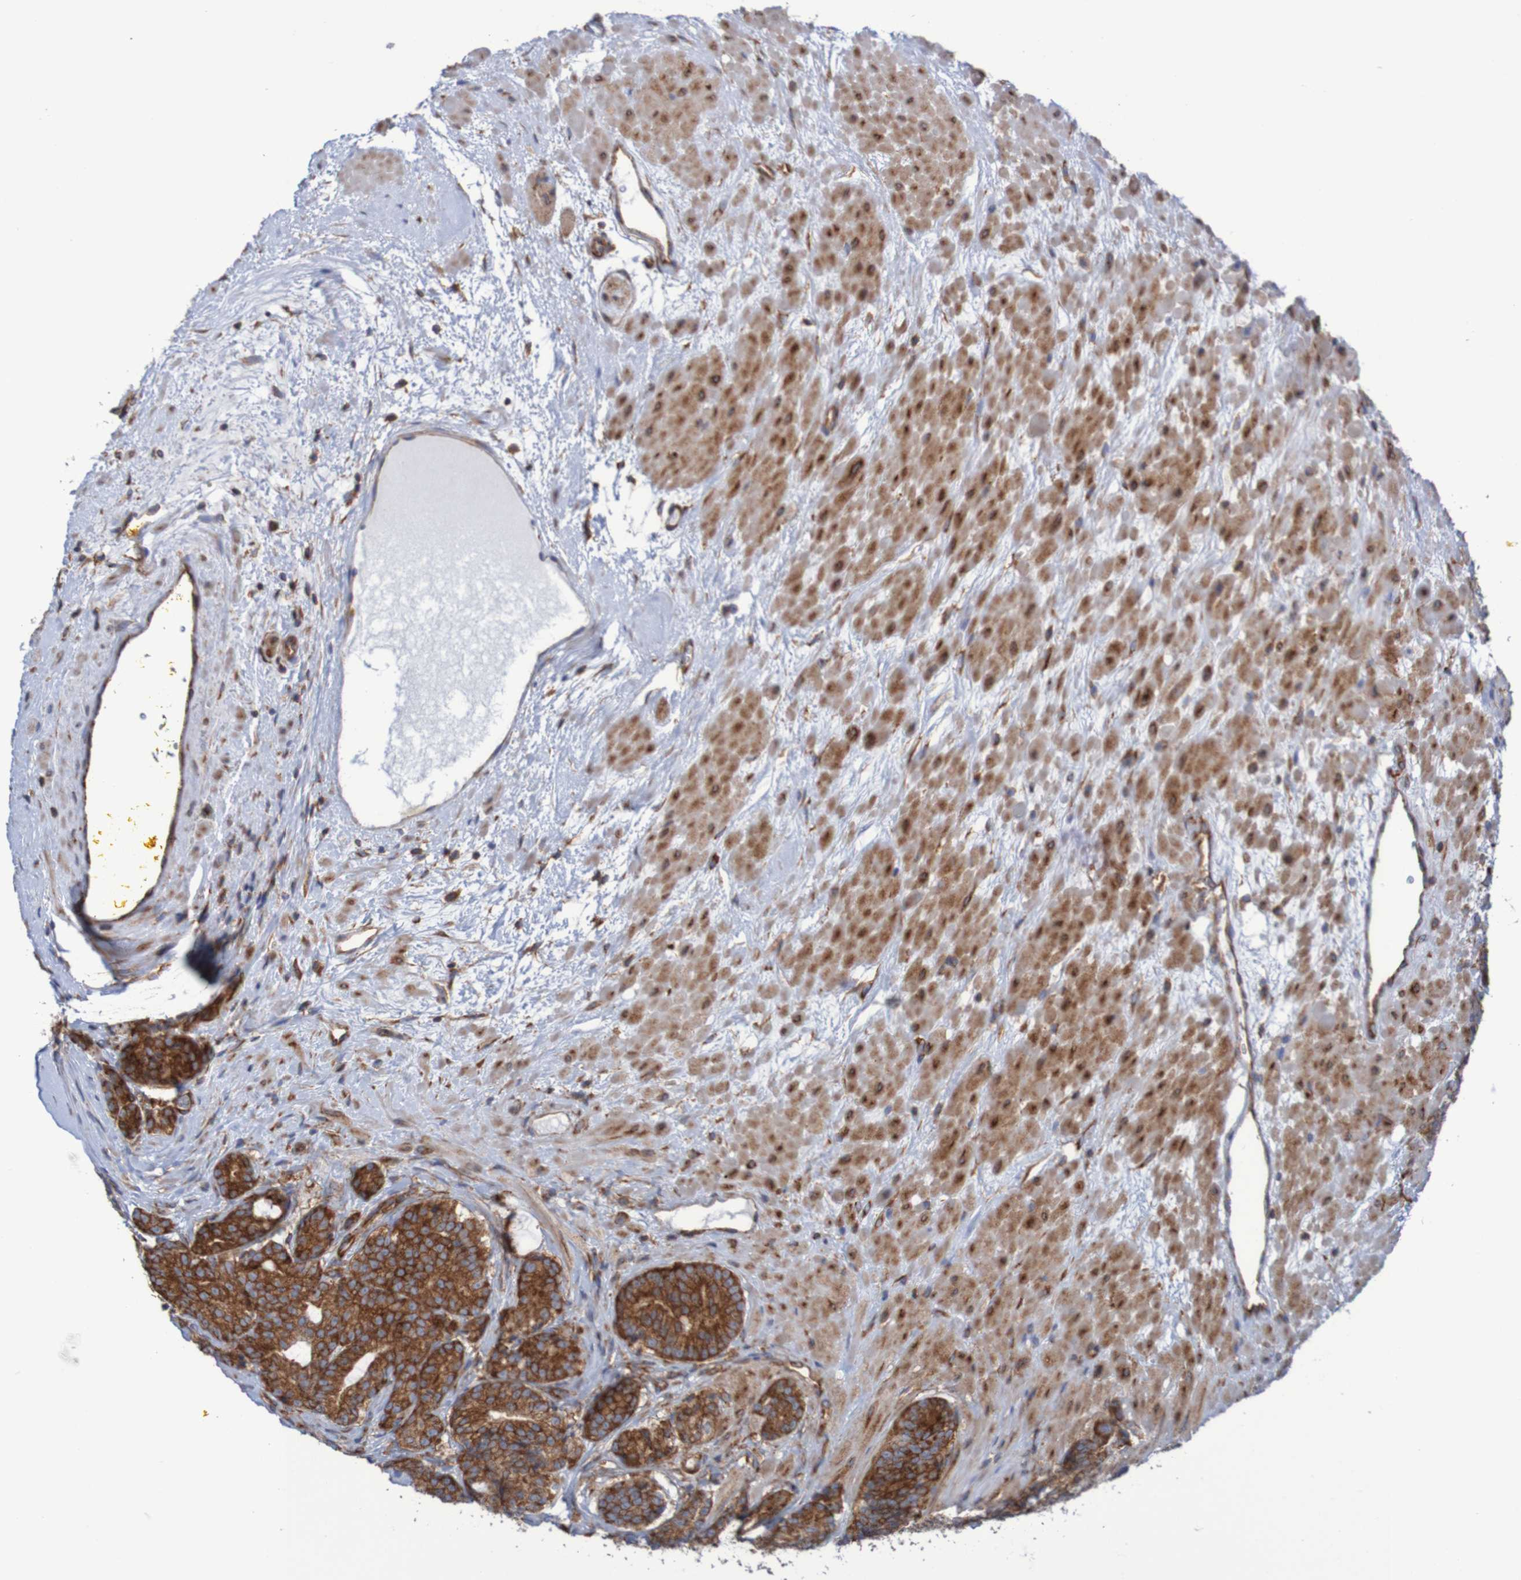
{"staining": {"intensity": "strong", "quantity": ">75%", "location": "cytoplasmic/membranous"}, "tissue": "prostate cancer", "cell_type": "Tumor cells", "image_type": "cancer", "snomed": [{"axis": "morphology", "description": "Adenocarcinoma, High grade"}, {"axis": "topography", "description": "Prostate"}], "caption": "The image demonstrates immunohistochemical staining of prostate cancer (high-grade adenocarcinoma). There is strong cytoplasmic/membranous staining is seen in about >75% of tumor cells. (Brightfield microscopy of DAB IHC at high magnification).", "gene": "FXR2", "patient": {"sex": "male", "age": 61}}